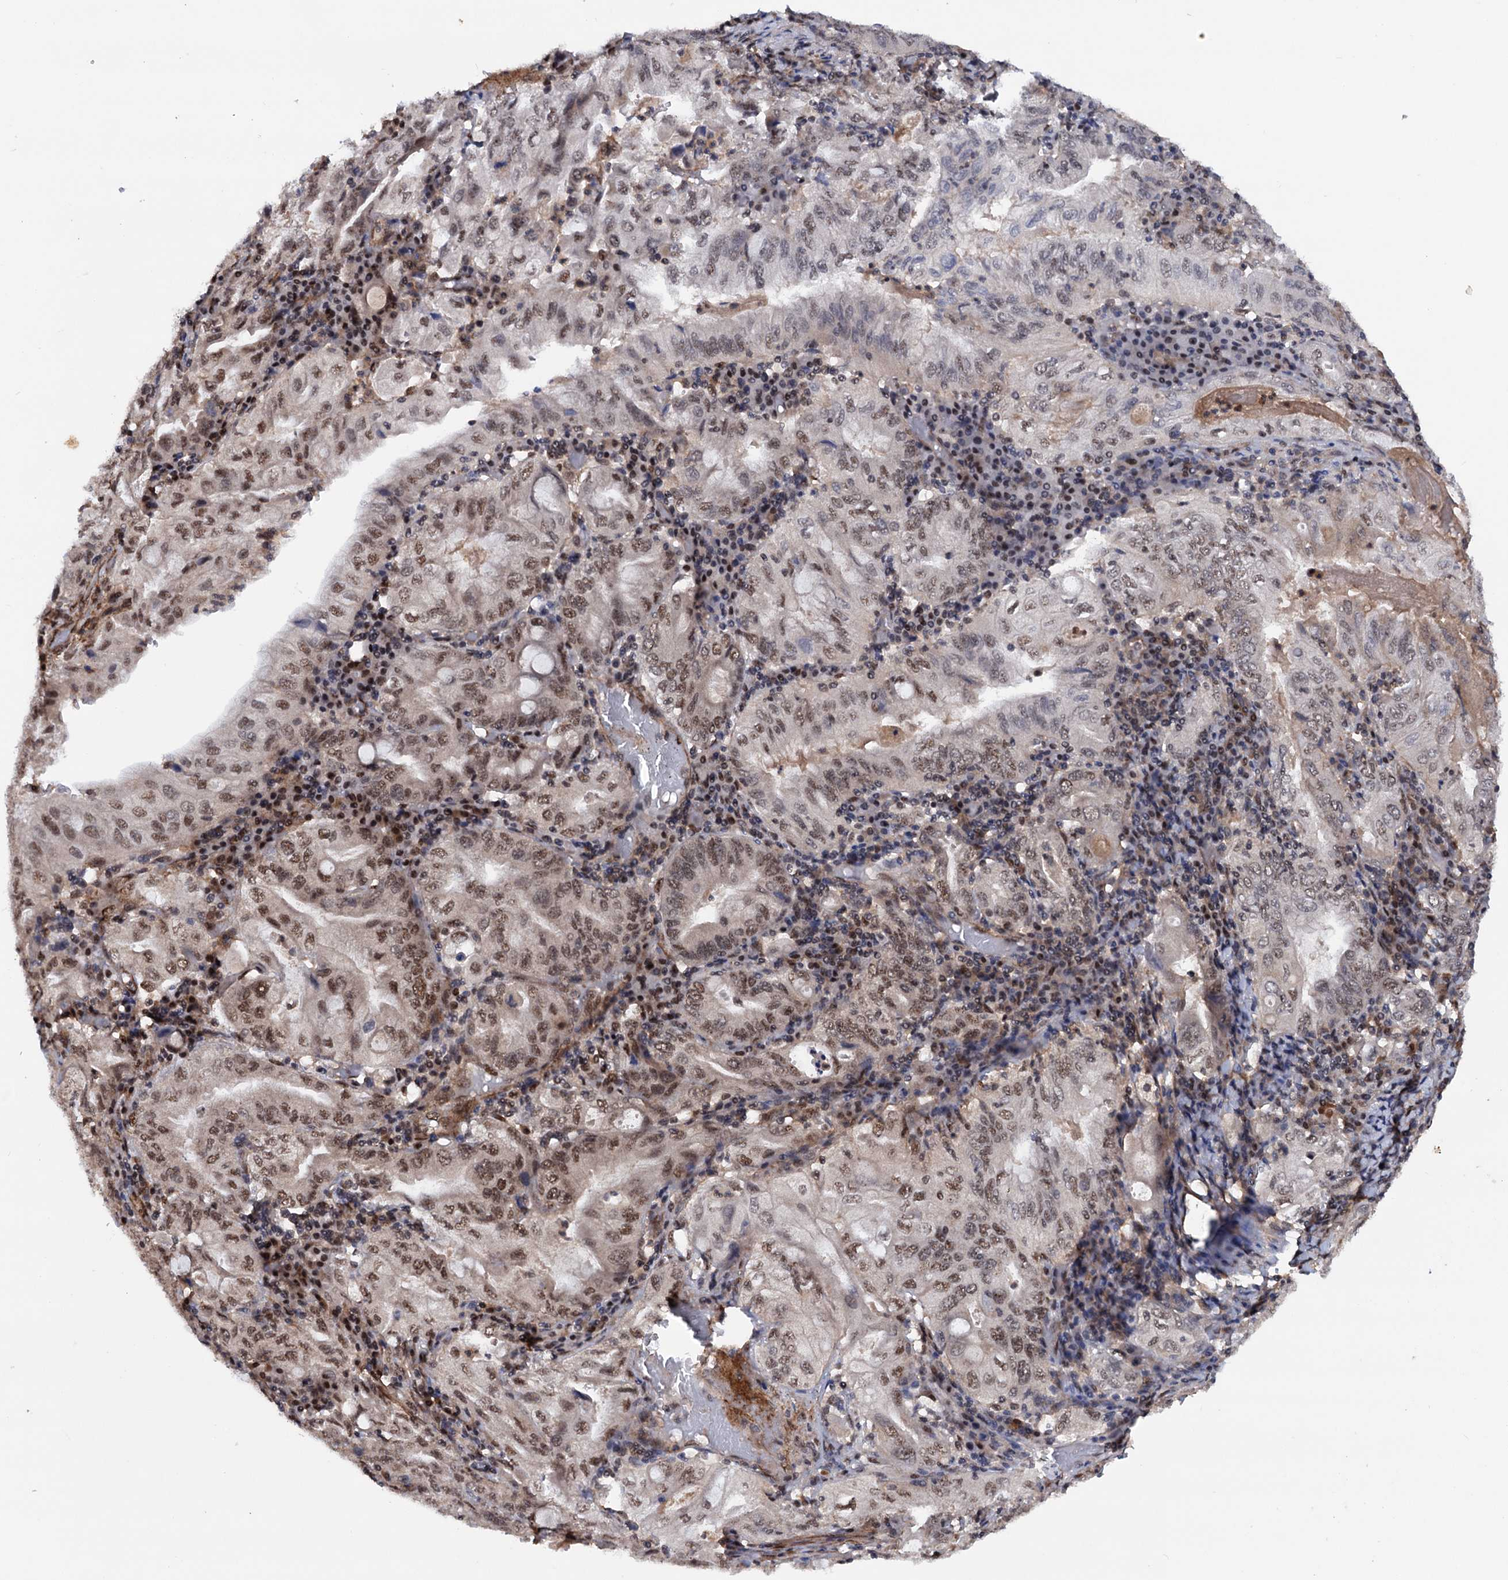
{"staining": {"intensity": "moderate", "quantity": "25%-75%", "location": "nuclear"}, "tissue": "stomach cancer", "cell_type": "Tumor cells", "image_type": "cancer", "snomed": [{"axis": "morphology", "description": "Normal tissue, NOS"}, {"axis": "morphology", "description": "Adenocarcinoma, NOS"}, {"axis": "topography", "description": "Esophagus"}, {"axis": "topography", "description": "Stomach, upper"}, {"axis": "topography", "description": "Peripheral nerve tissue"}], "caption": "Immunohistochemistry (IHC) photomicrograph of neoplastic tissue: human adenocarcinoma (stomach) stained using immunohistochemistry shows medium levels of moderate protein expression localized specifically in the nuclear of tumor cells, appearing as a nuclear brown color.", "gene": "TBC1D12", "patient": {"sex": "male", "age": 62}}